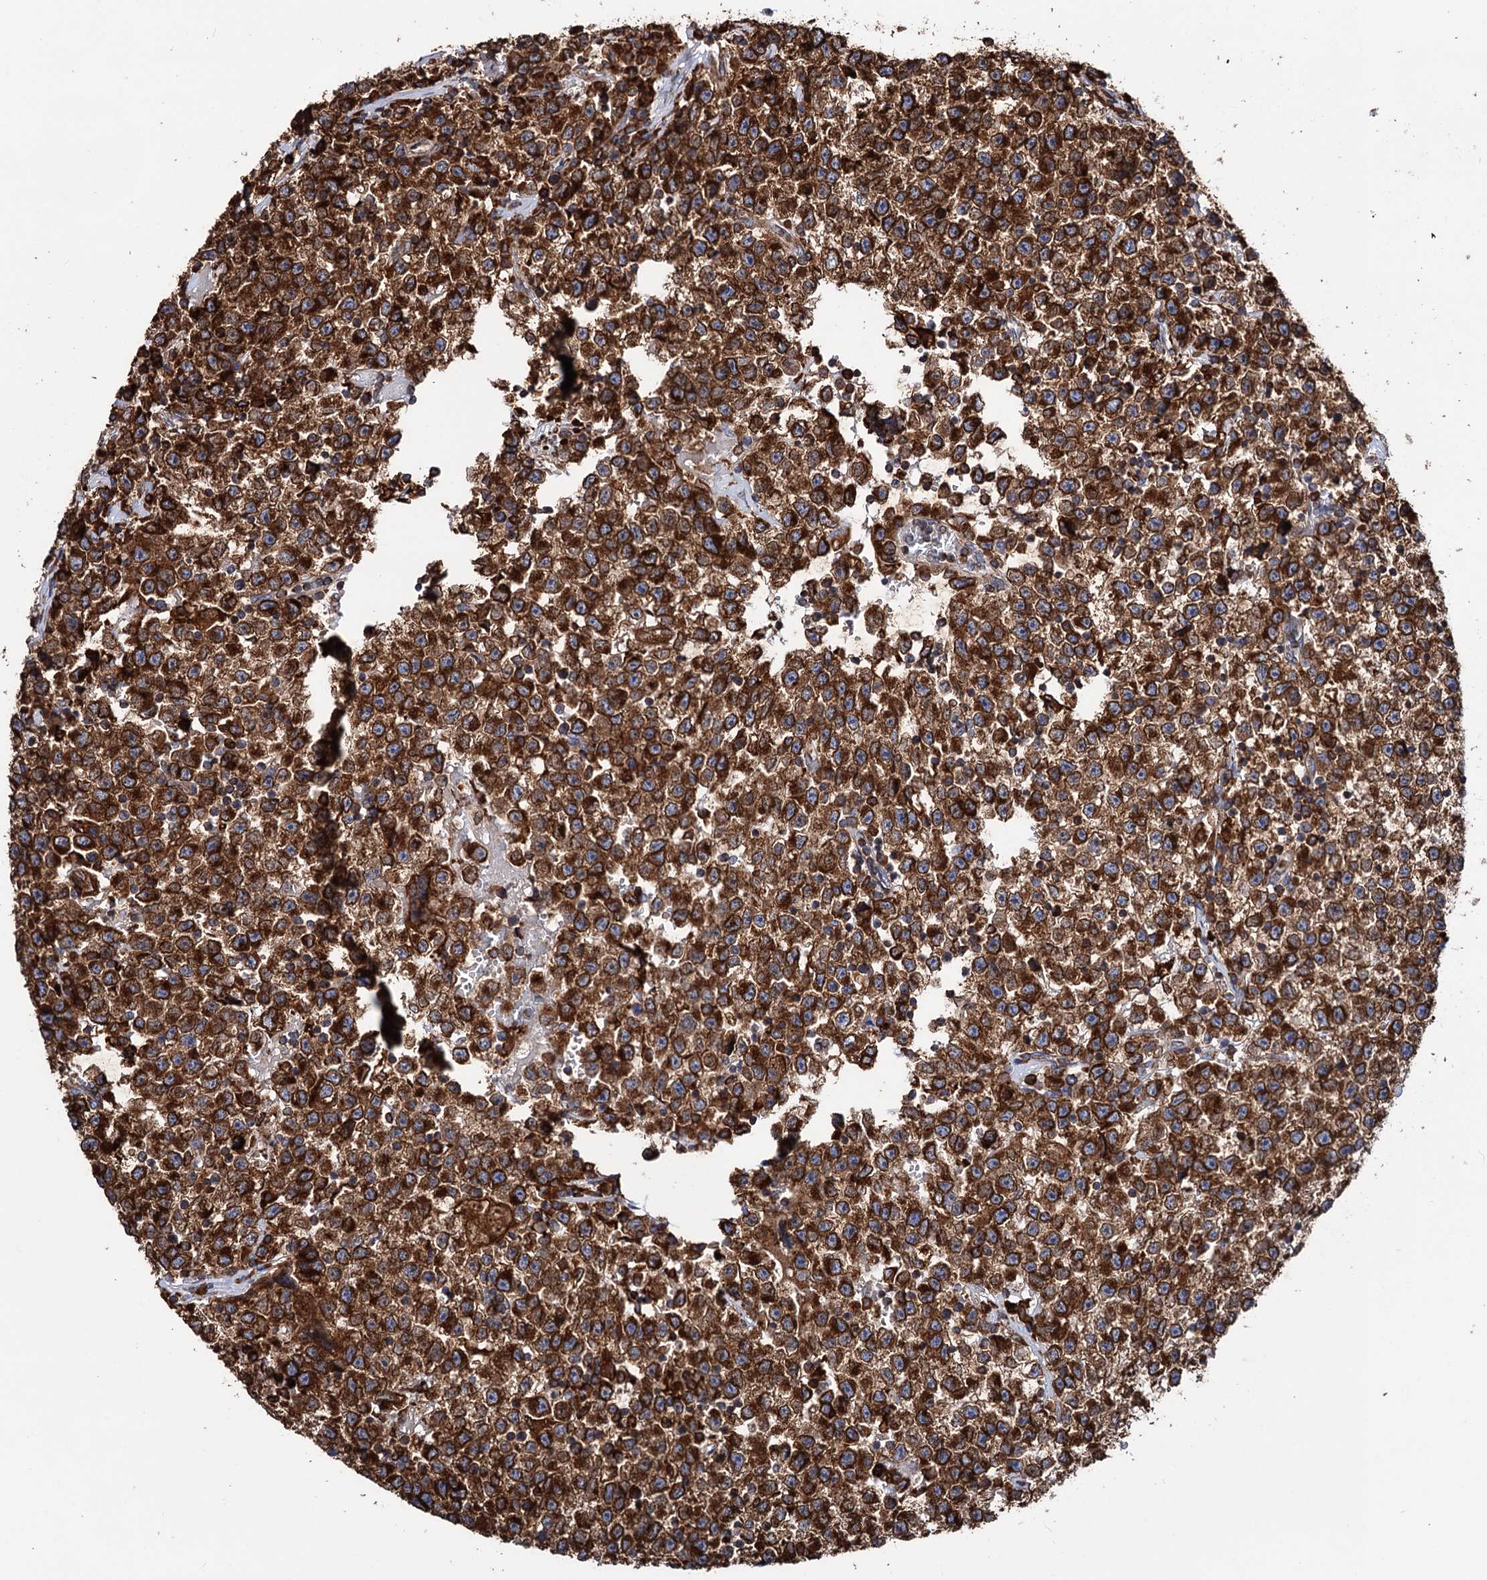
{"staining": {"intensity": "strong", "quantity": ">75%", "location": "cytoplasmic/membranous"}, "tissue": "testis cancer", "cell_type": "Tumor cells", "image_type": "cancer", "snomed": [{"axis": "morphology", "description": "Seminoma, NOS"}, {"axis": "topography", "description": "Testis"}], "caption": "Testis cancer stained for a protein exhibits strong cytoplasmic/membranous positivity in tumor cells.", "gene": "ERP29", "patient": {"sex": "male", "age": 22}}